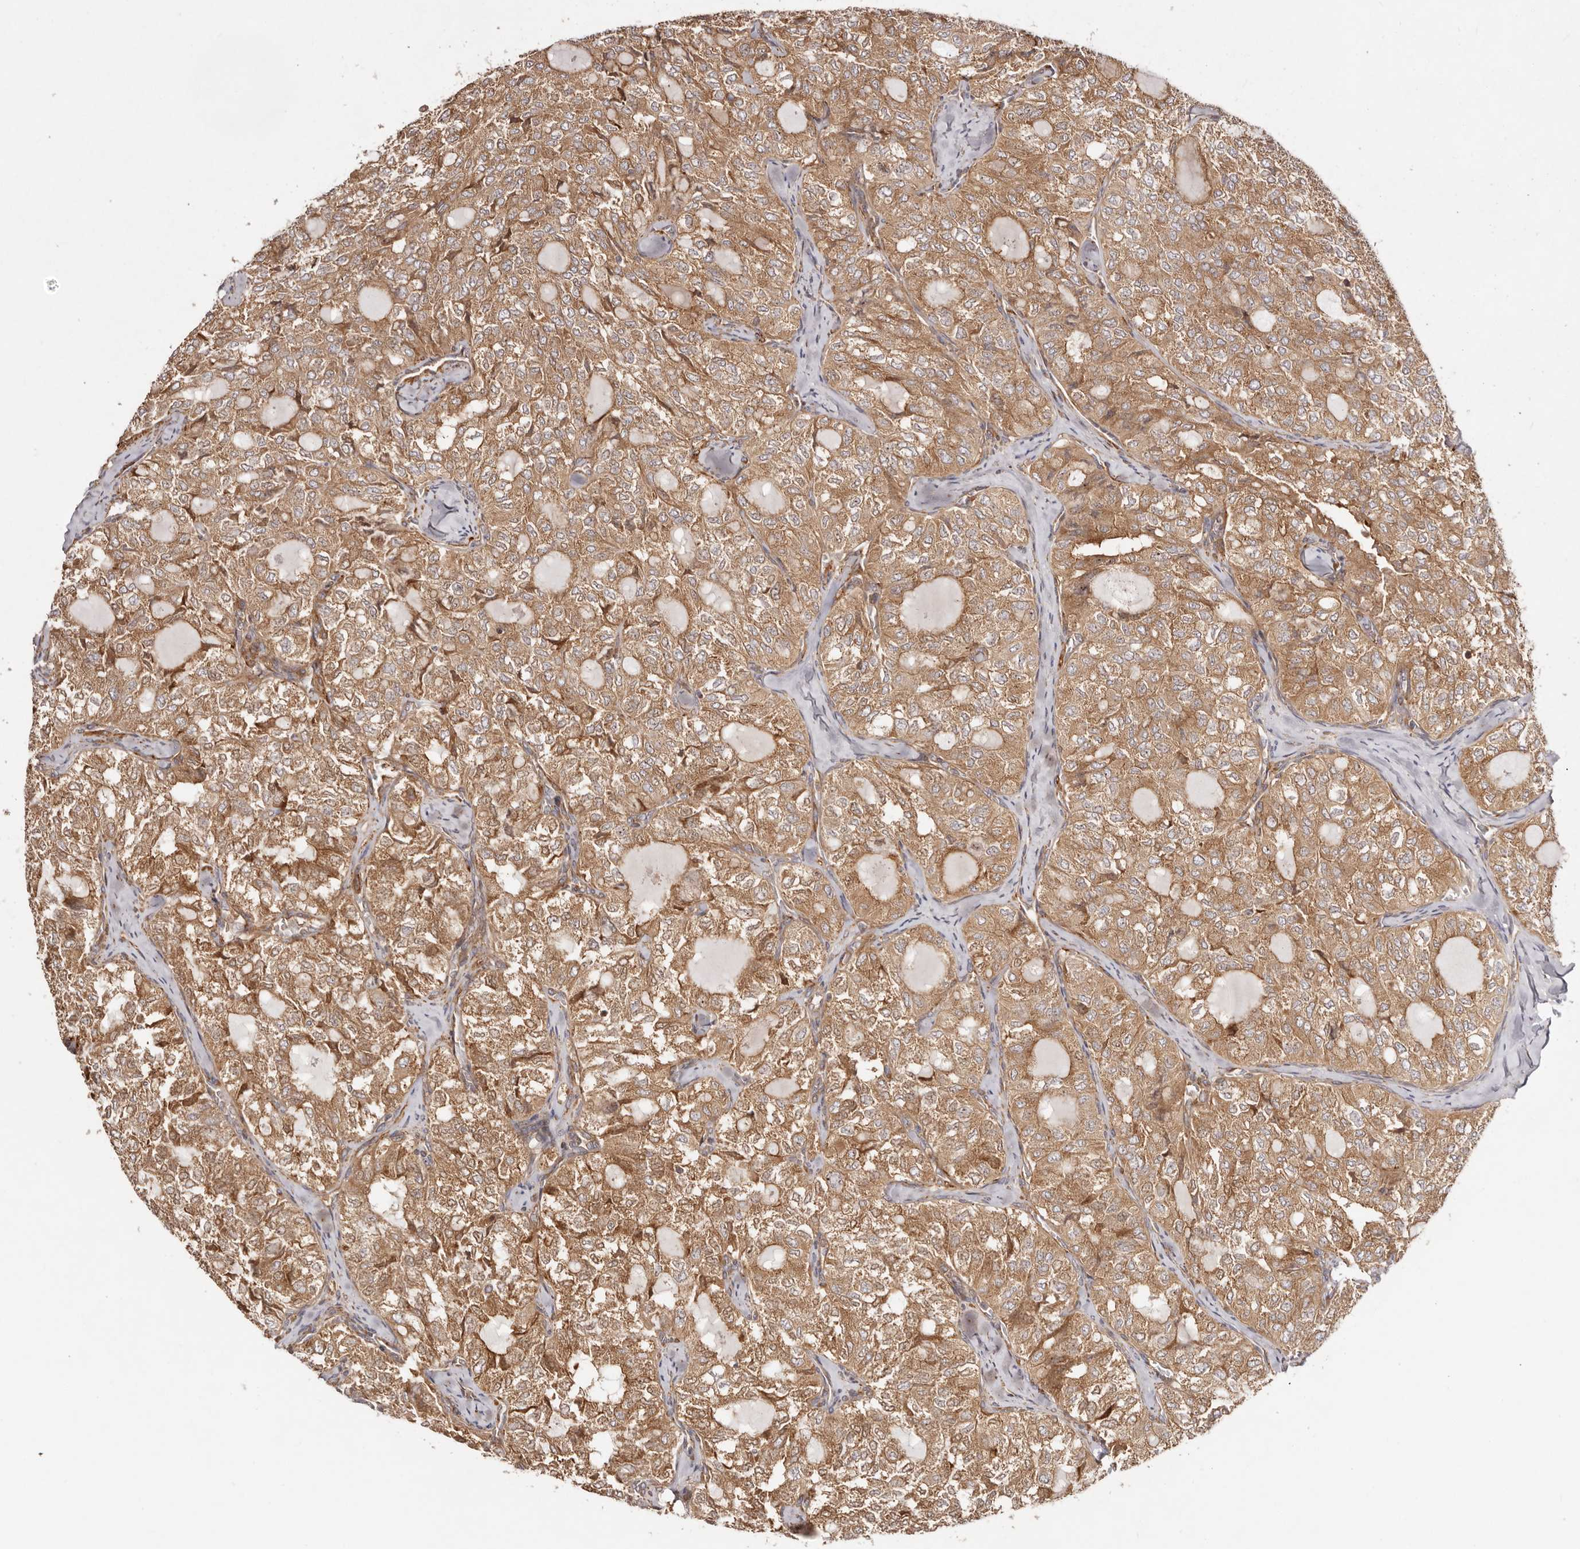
{"staining": {"intensity": "moderate", "quantity": ">75%", "location": "cytoplasmic/membranous"}, "tissue": "thyroid cancer", "cell_type": "Tumor cells", "image_type": "cancer", "snomed": [{"axis": "morphology", "description": "Follicular adenoma carcinoma, NOS"}, {"axis": "topography", "description": "Thyroid gland"}], "caption": "Human follicular adenoma carcinoma (thyroid) stained with a protein marker demonstrates moderate staining in tumor cells.", "gene": "RPS6", "patient": {"sex": "male", "age": 75}}